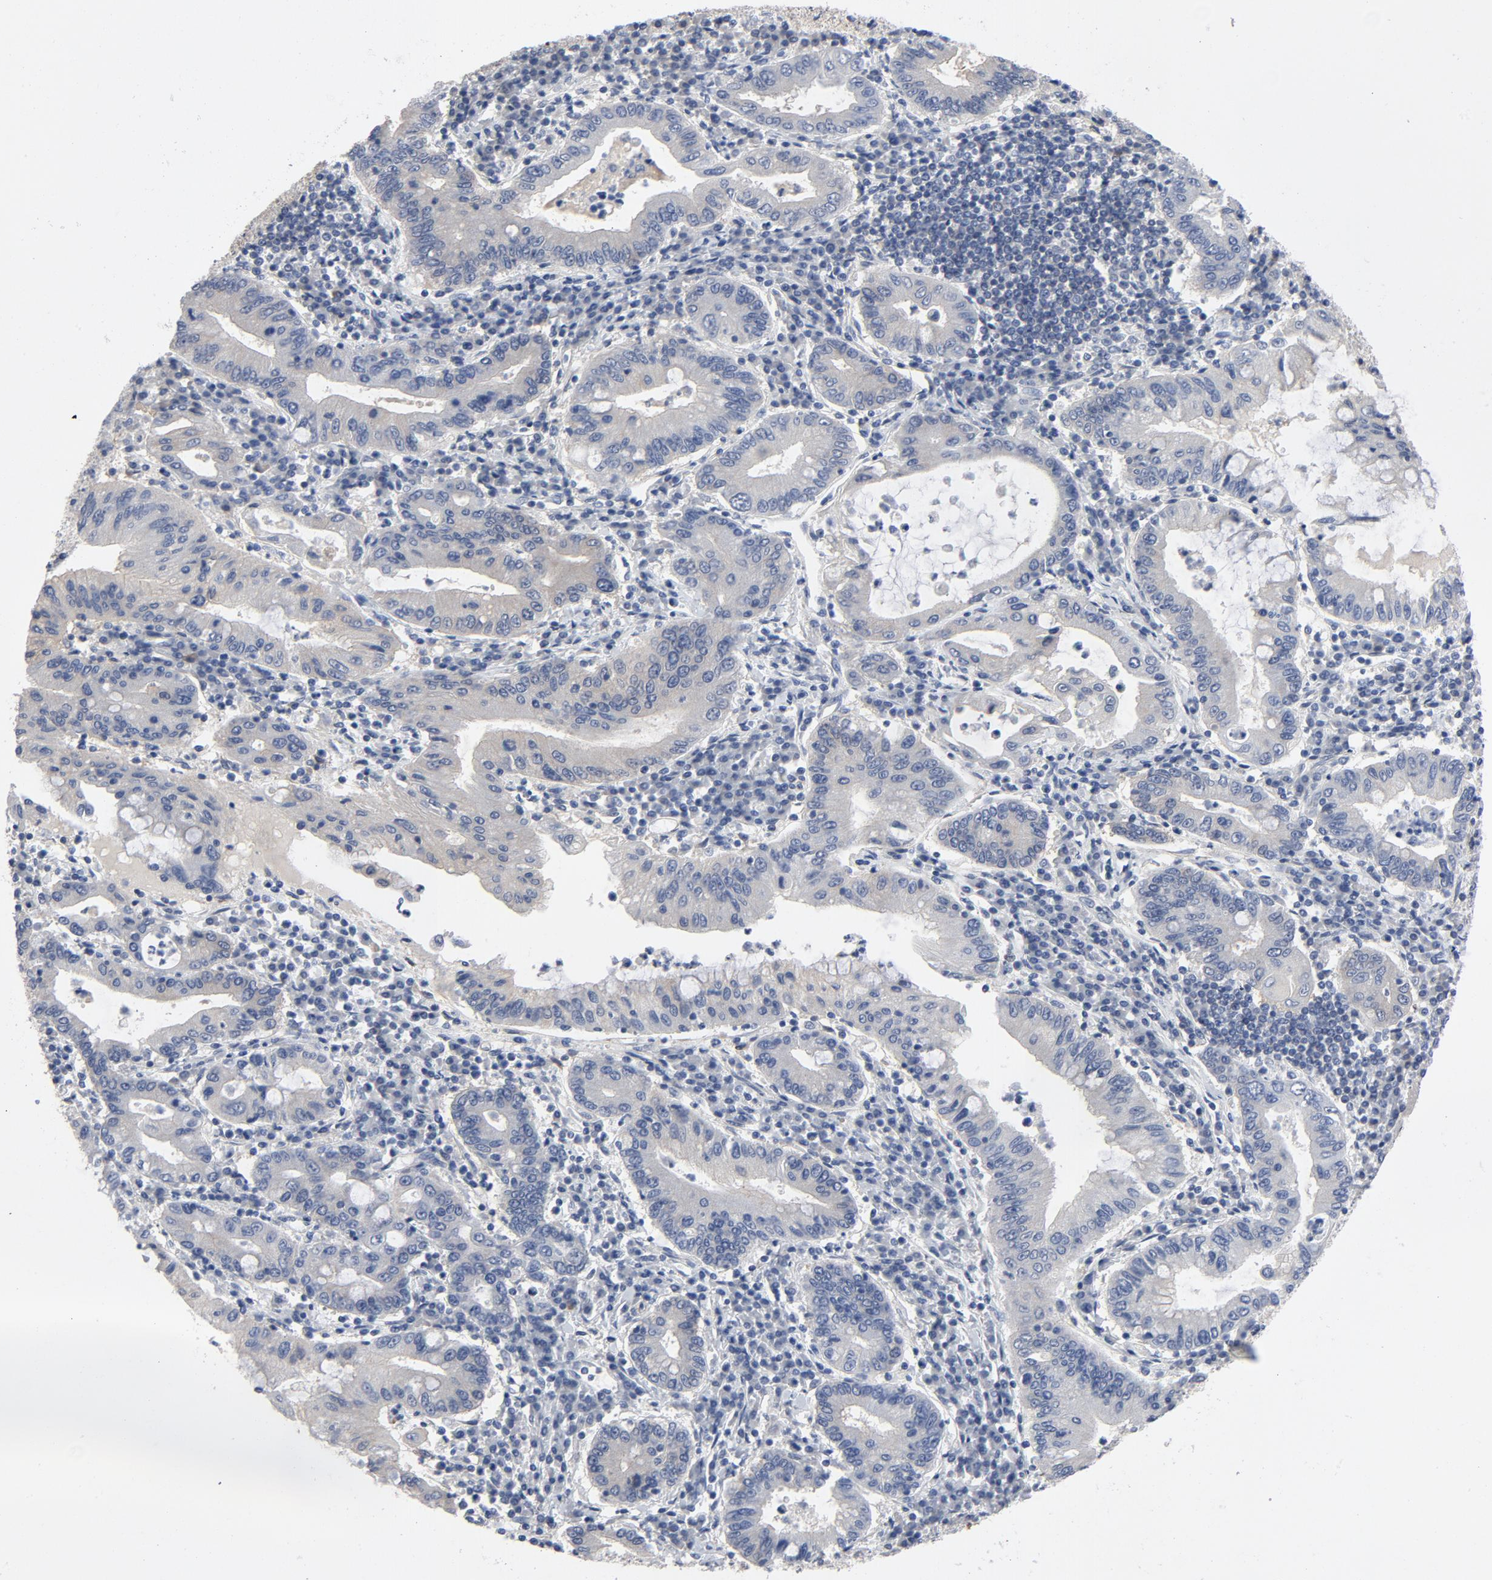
{"staining": {"intensity": "negative", "quantity": "none", "location": "none"}, "tissue": "stomach cancer", "cell_type": "Tumor cells", "image_type": "cancer", "snomed": [{"axis": "morphology", "description": "Normal tissue, NOS"}, {"axis": "morphology", "description": "Adenocarcinoma, NOS"}, {"axis": "topography", "description": "Esophagus"}, {"axis": "topography", "description": "Stomach, upper"}, {"axis": "topography", "description": "Peripheral nerve tissue"}], "caption": "Immunohistochemistry (IHC) micrograph of neoplastic tissue: human stomach adenocarcinoma stained with DAB shows no significant protein expression in tumor cells.", "gene": "DYNLT3", "patient": {"sex": "male", "age": 62}}